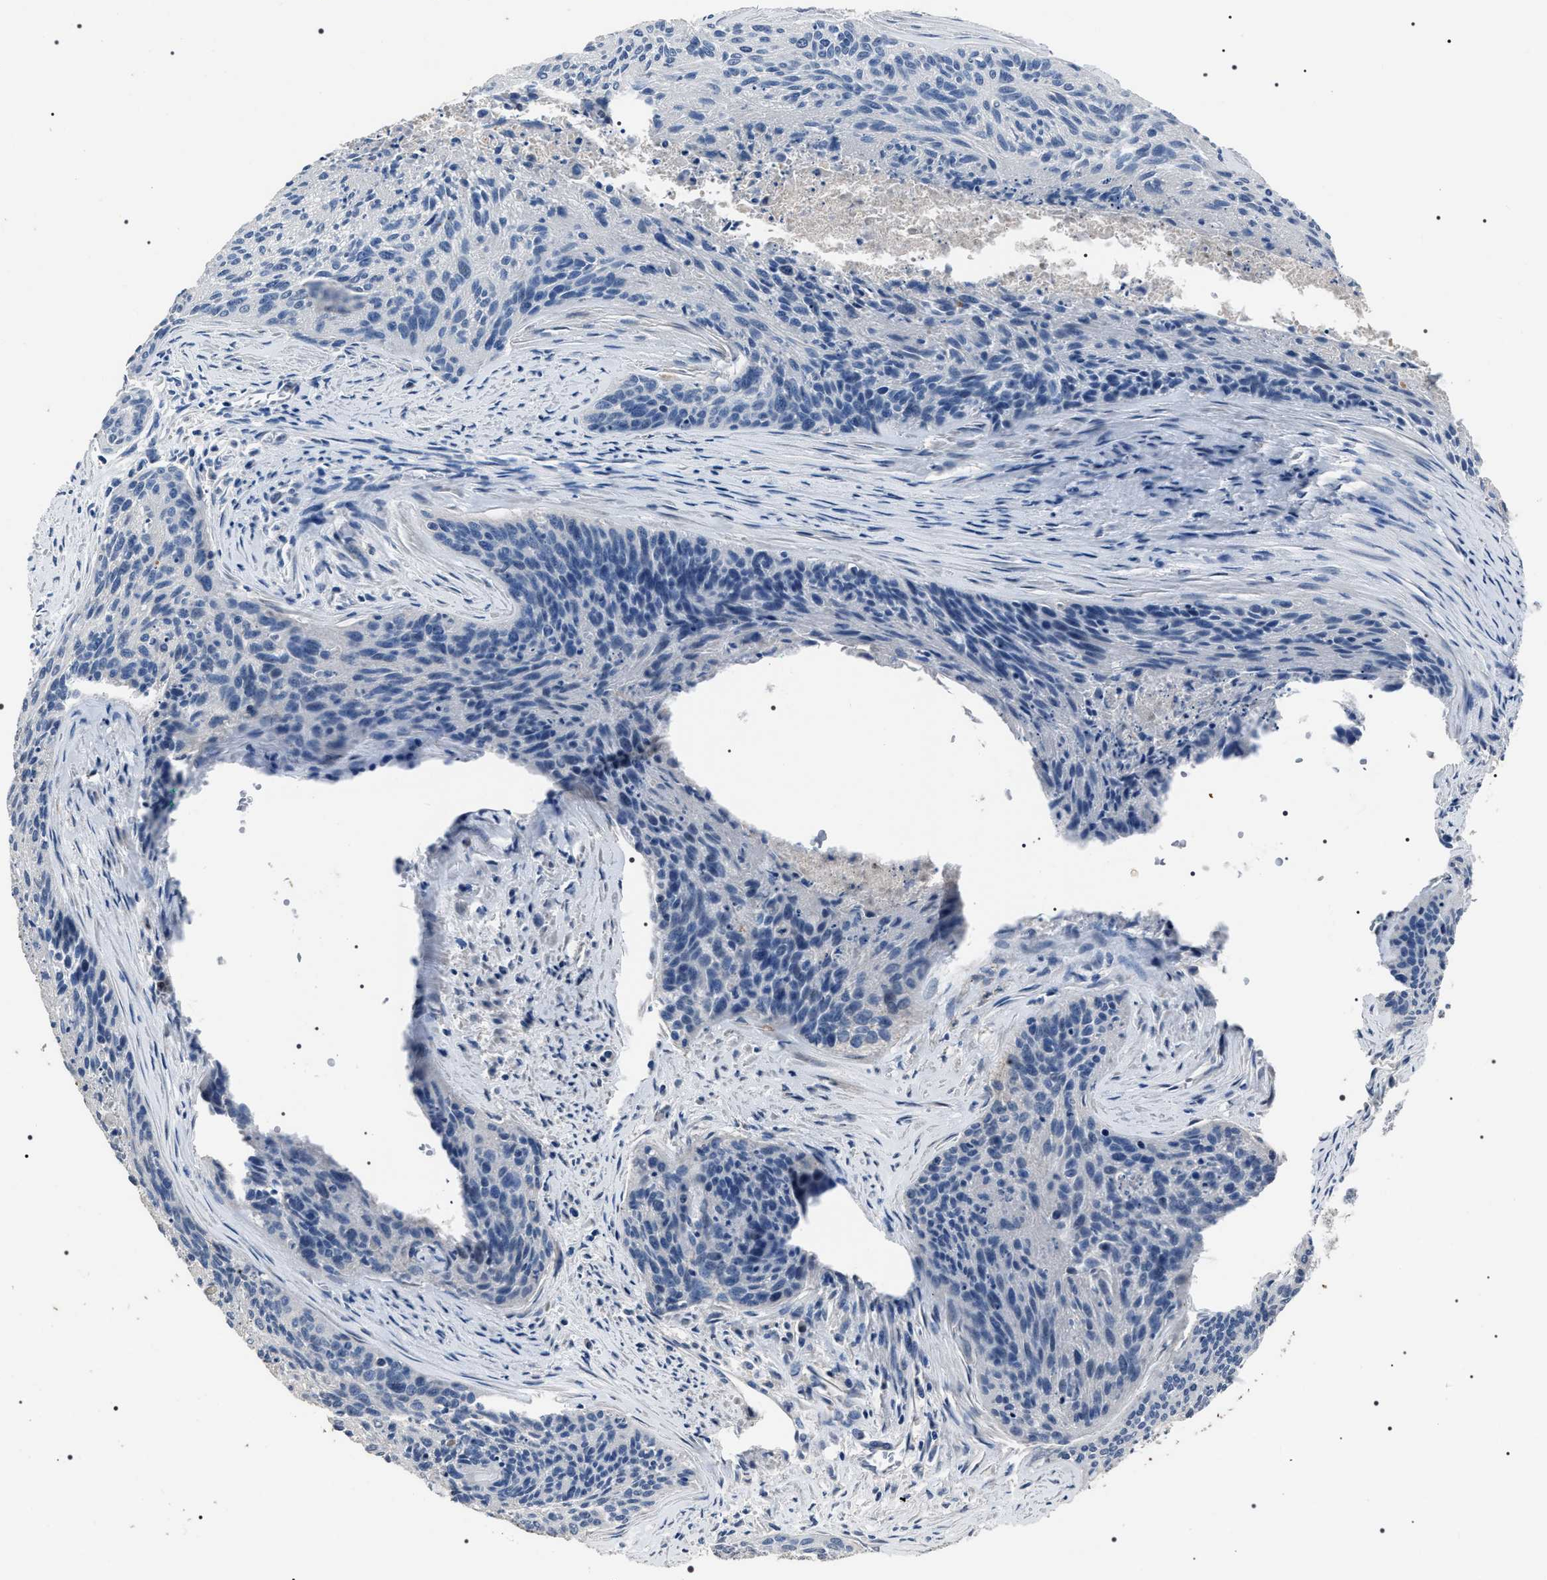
{"staining": {"intensity": "negative", "quantity": "none", "location": "none"}, "tissue": "cervical cancer", "cell_type": "Tumor cells", "image_type": "cancer", "snomed": [{"axis": "morphology", "description": "Squamous cell carcinoma, NOS"}, {"axis": "topography", "description": "Cervix"}], "caption": "IHC image of neoplastic tissue: human cervical cancer (squamous cell carcinoma) stained with DAB (3,3'-diaminobenzidine) displays no significant protein staining in tumor cells. (Stains: DAB (3,3'-diaminobenzidine) IHC with hematoxylin counter stain, Microscopy: brightfield microscopy at high magnification).", "gene": "TRIM54", "patient": {"sex": "female", "age": 55}}